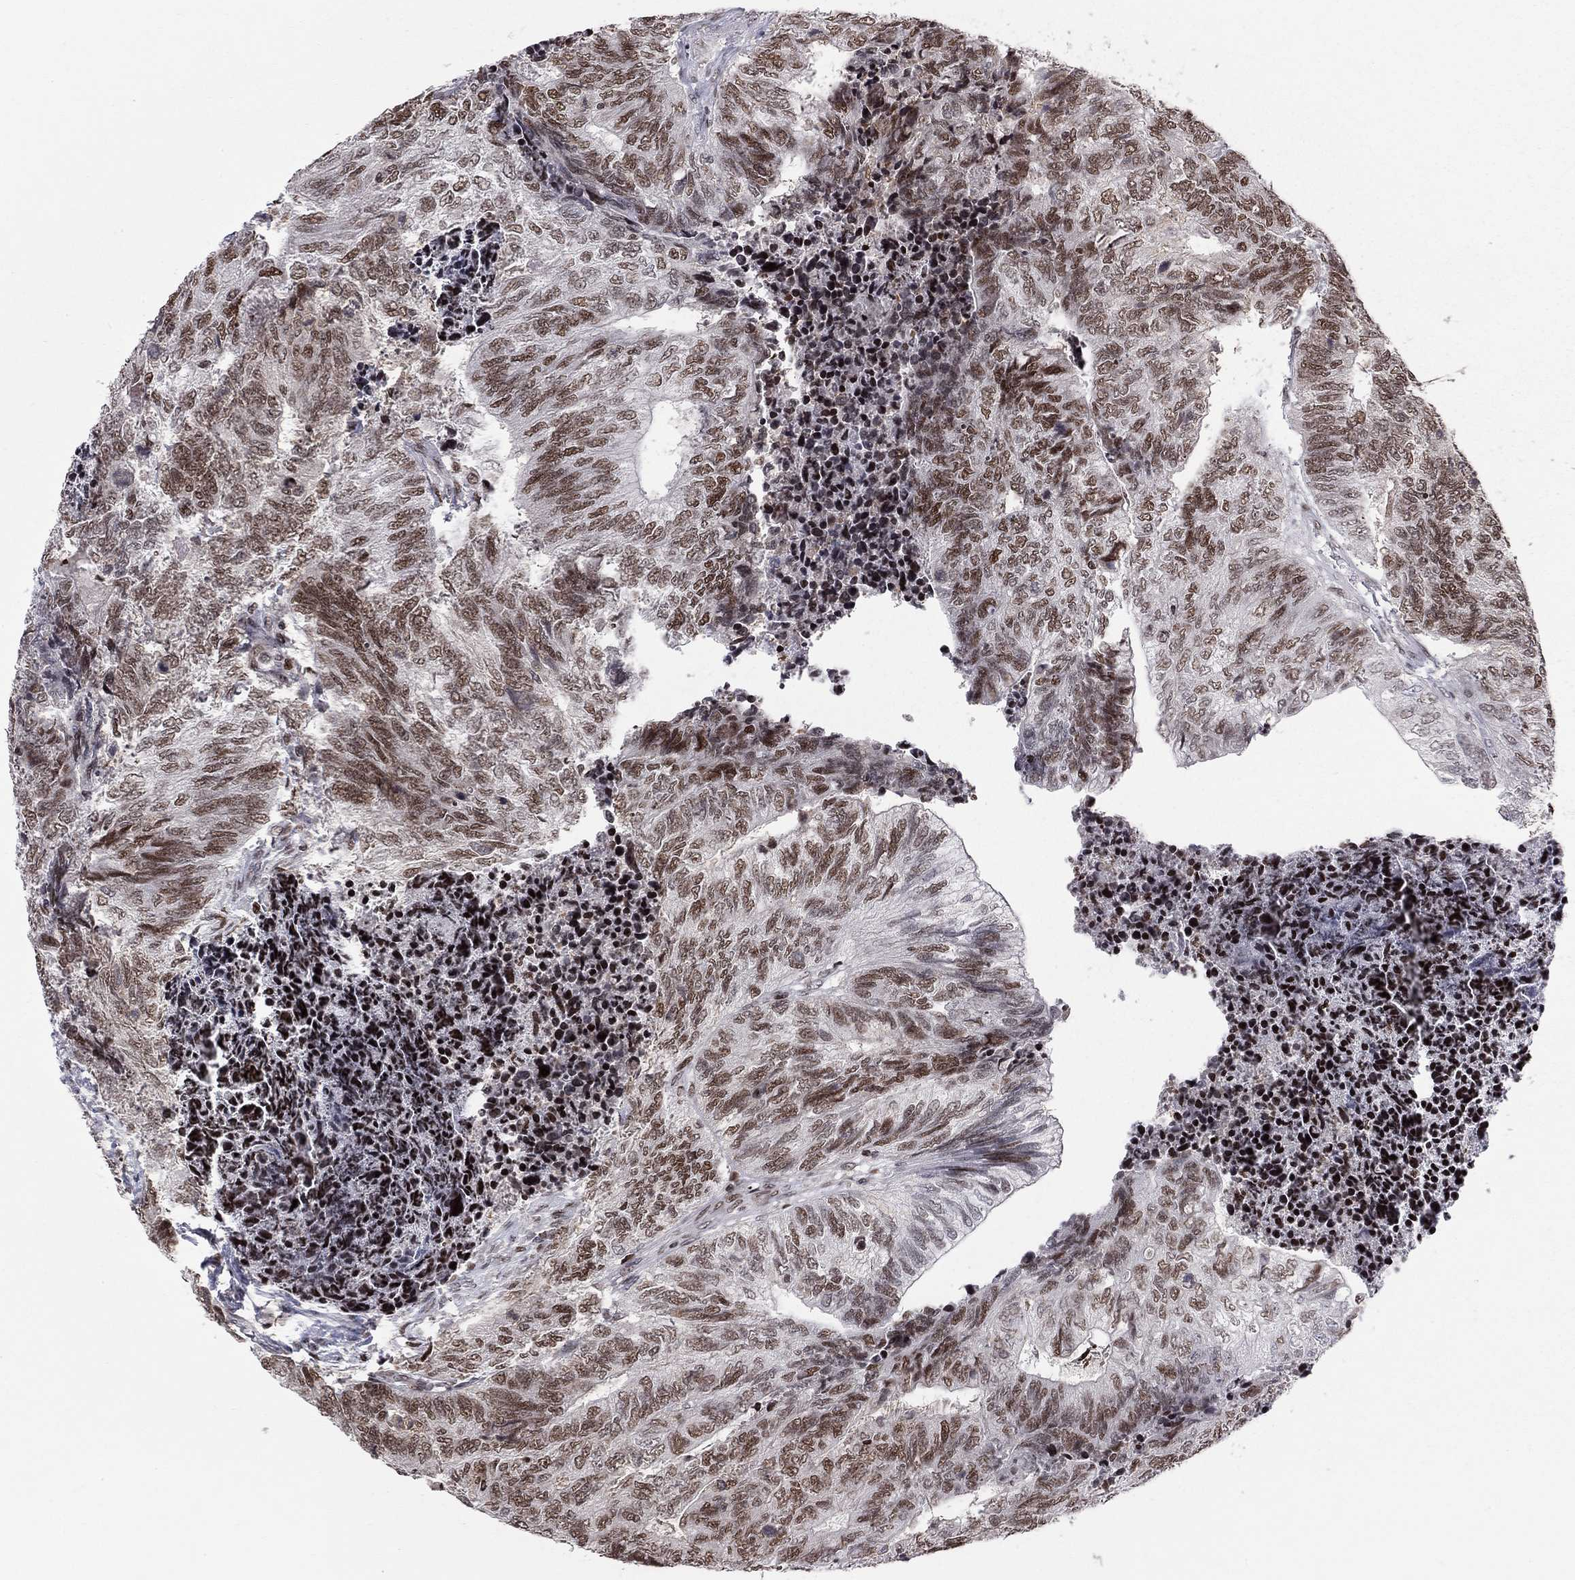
{"staining": {"intensity": "moderate", "quantity": ">75%", "location": "nuclear"}, "tissue": "colorectal cancer", "cell_type": "Tumor cells", "image_type": "cancer", "snomed": [{"axis": "morphology", "description": "Adenocarcinoma, NOS"}, {"axis": "topography", "description": "Colon"}], "caption": "A brown stain shows moderate nuclear positivity of a protein in colorectal cancer tumor cells. The protein of interest is shown in brown color, while the nuclei are stained blue.", "gene": "RNASEH2C", "patient": {"sex": "female", "age": 67}}